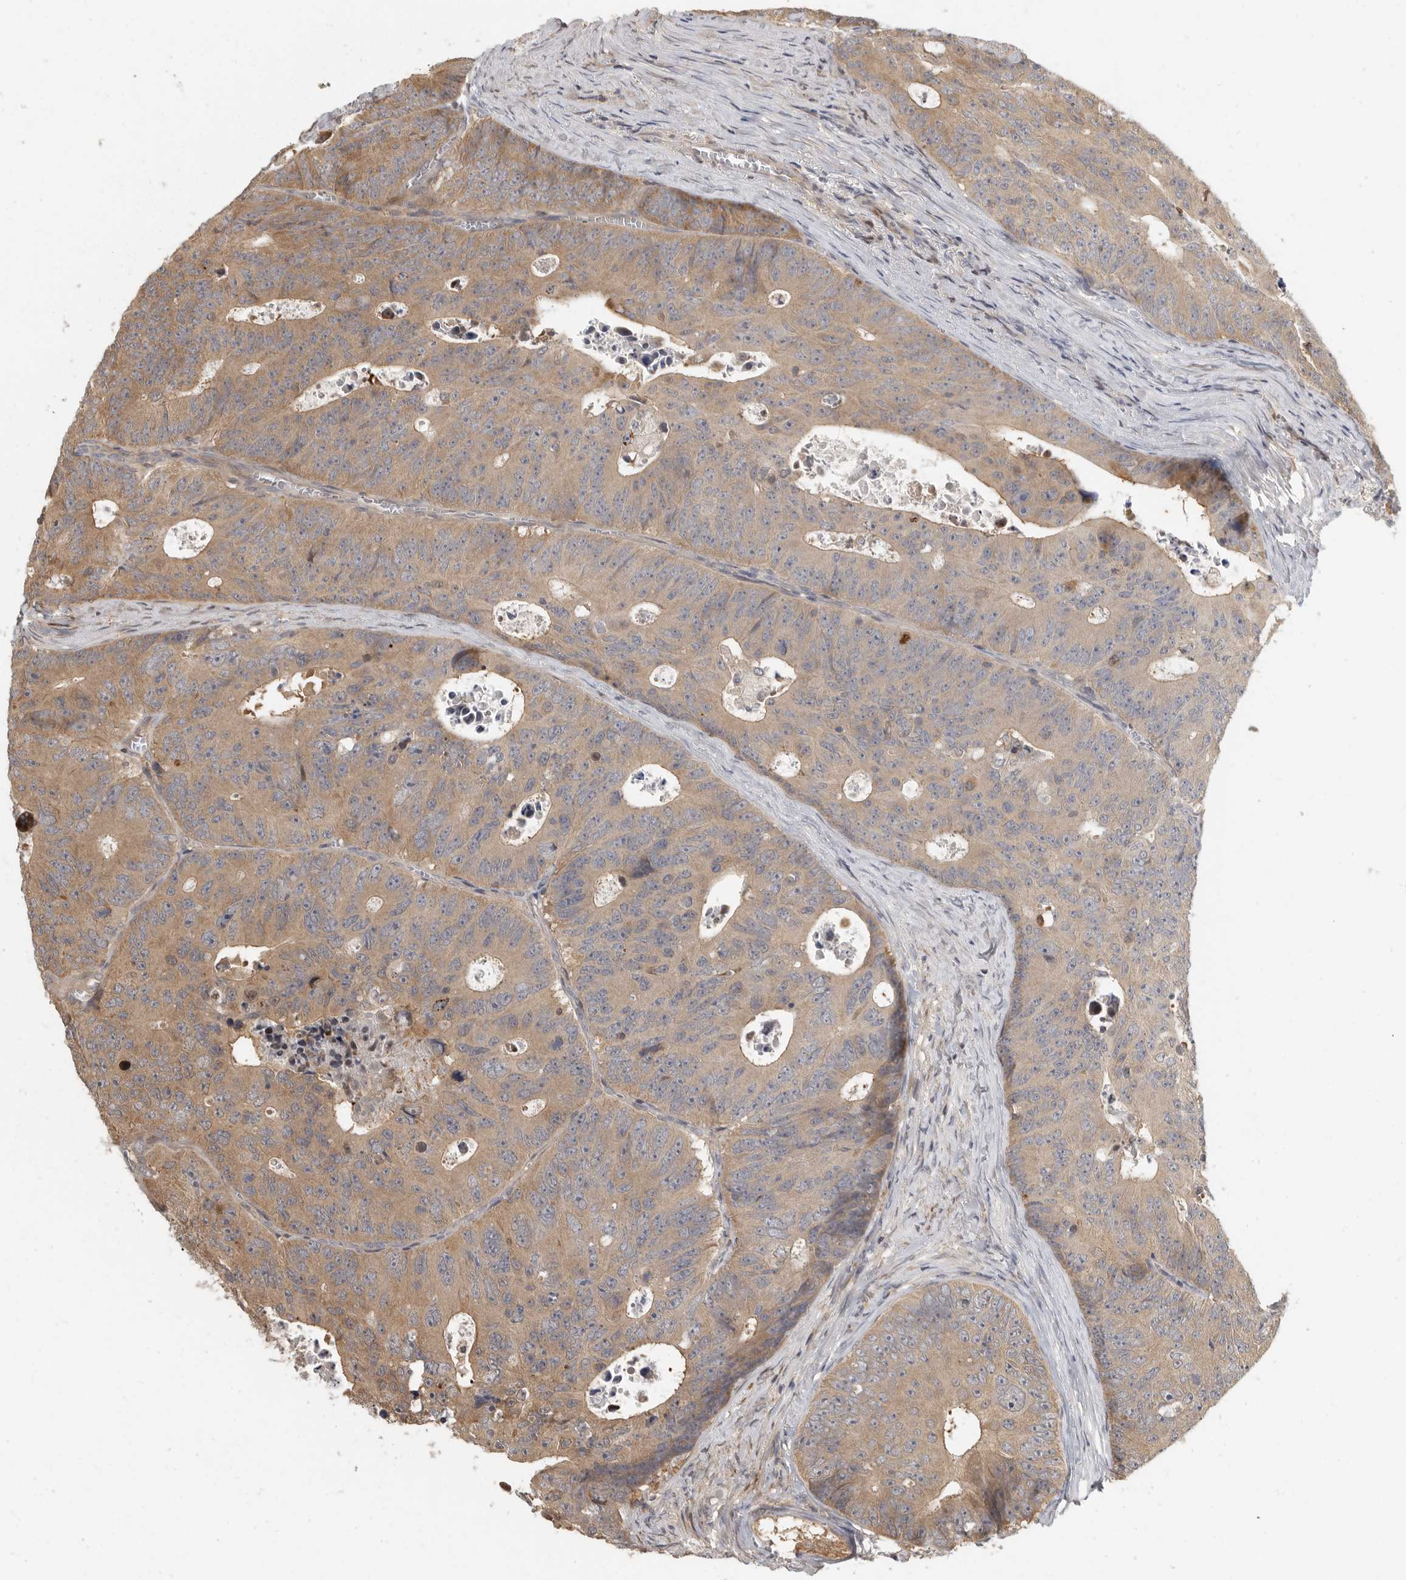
{"staining": {"intensity": "moderate", "quantity": ">75%", "location": "cytoplasmic/membranous"}, "tissue": "colorectal cancer", "cell_type": "Tumor cells", "image_type": "cancer", "snomed": [{"axis": "morphology", "description": "Adenocarcinoma, NOS"}, {"axis": "topography", "description": "Colon"}], "caption": "The micrograph displays staining of colorectal cancer (adenocarcinoma), revealing moderate cytoplasmic/membranous protein staining (brown color) within tumor cells.", "gene": "SWT1", "patient": {"sex": "male", "age": 87}}